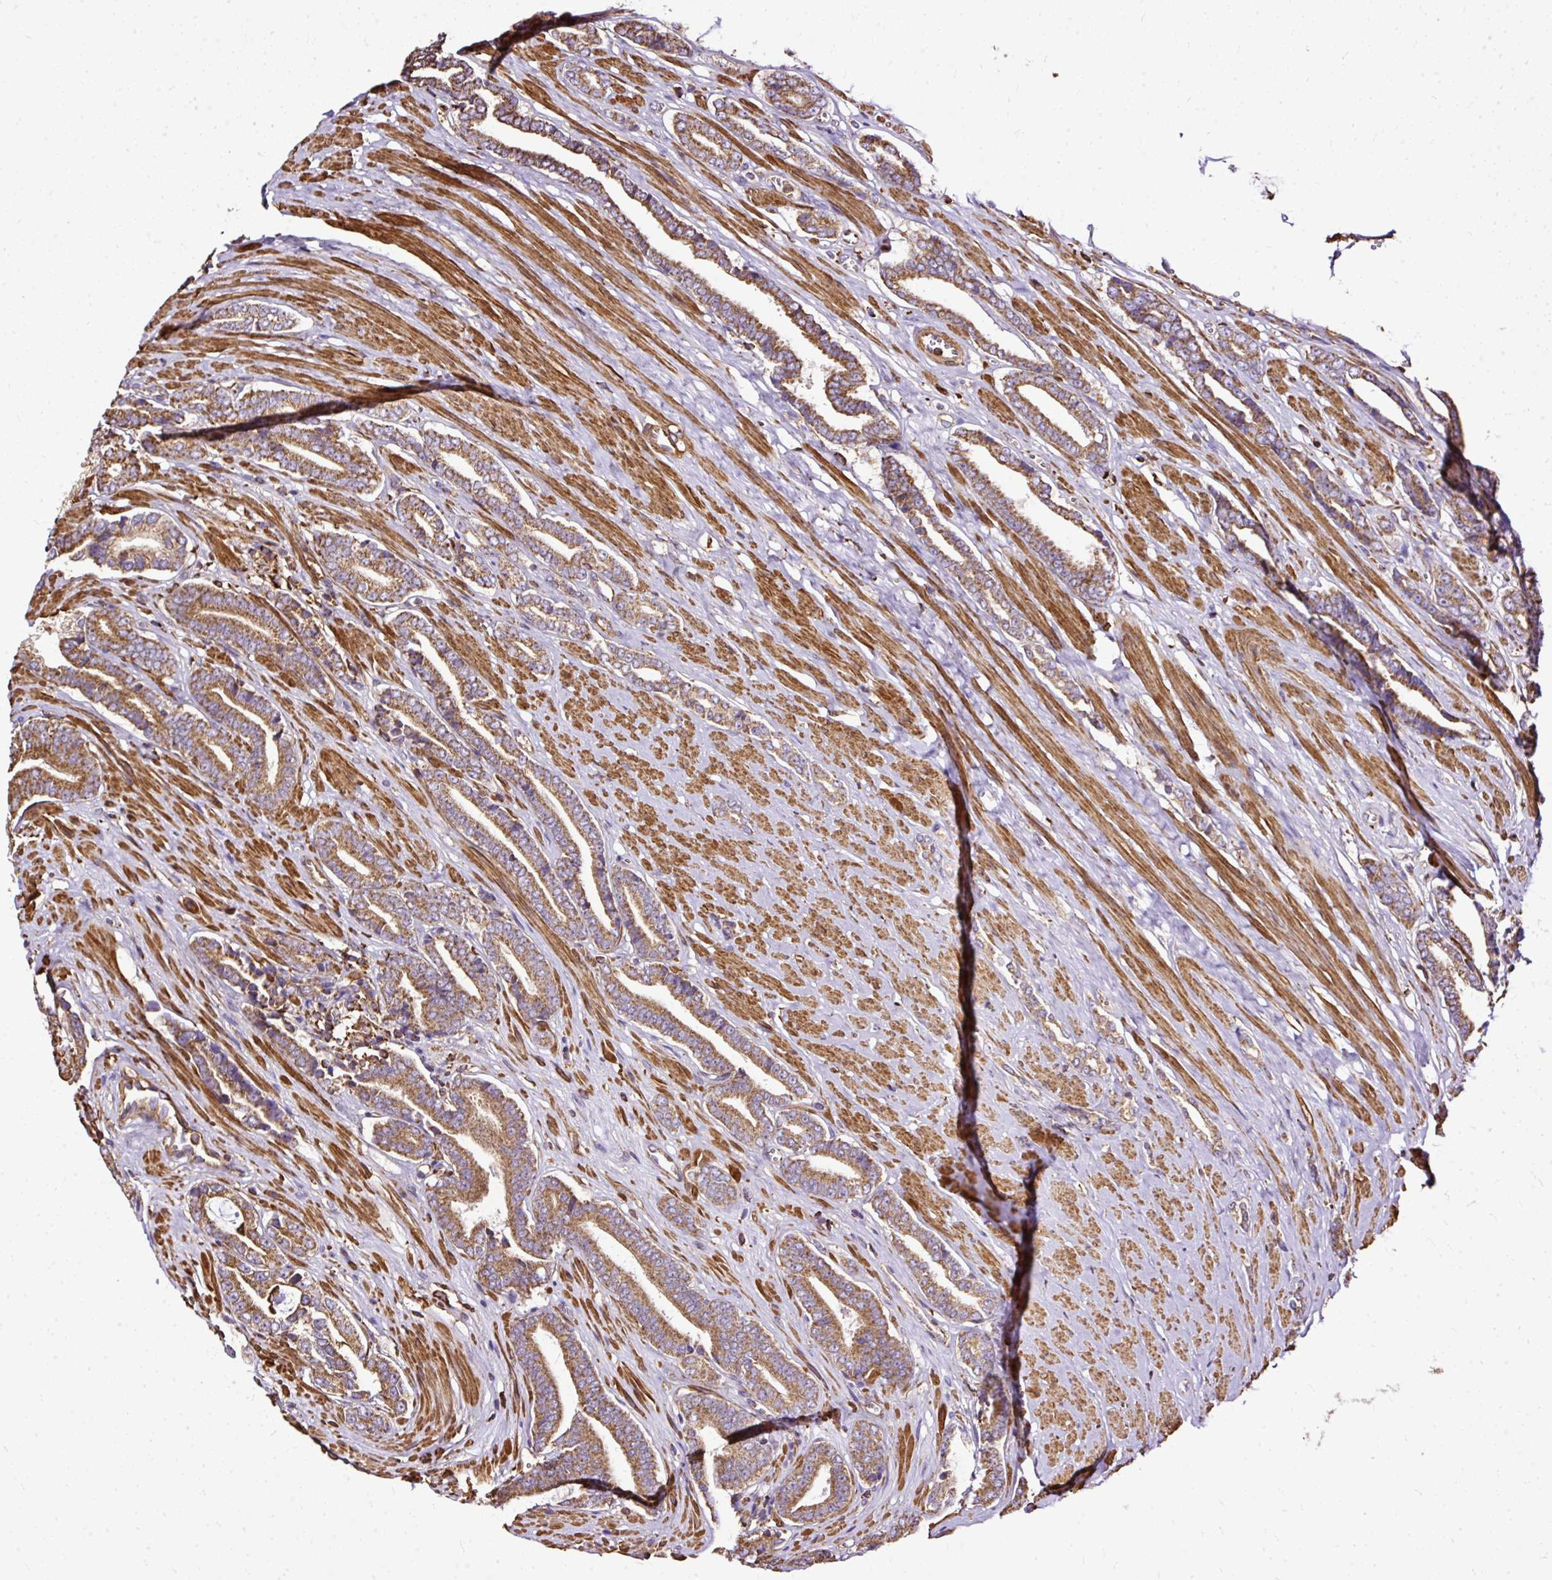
{"staining": {"intensity": "moderate", "quantity": ">75%", "location": "cytoplasmic/membranous"}, "tissue": "prostate cancer", "cell_type": "Tumor cells", "image_type": "cancer", "snomed": [{"axis": "morphology", "description": "Adenocarcinoma, NOS"}, {"axis": "topography", "description": "Prostate and seminal vesicle, NOS"}], "caption": "Protein expression analysis of human adenocarcinoma (prostate) reveals moderate cytoplasmic/membranous staining in about >75% of tumor cells.", "gene": "KLHL11", "patient": {"sex": "male", "age": 76}}